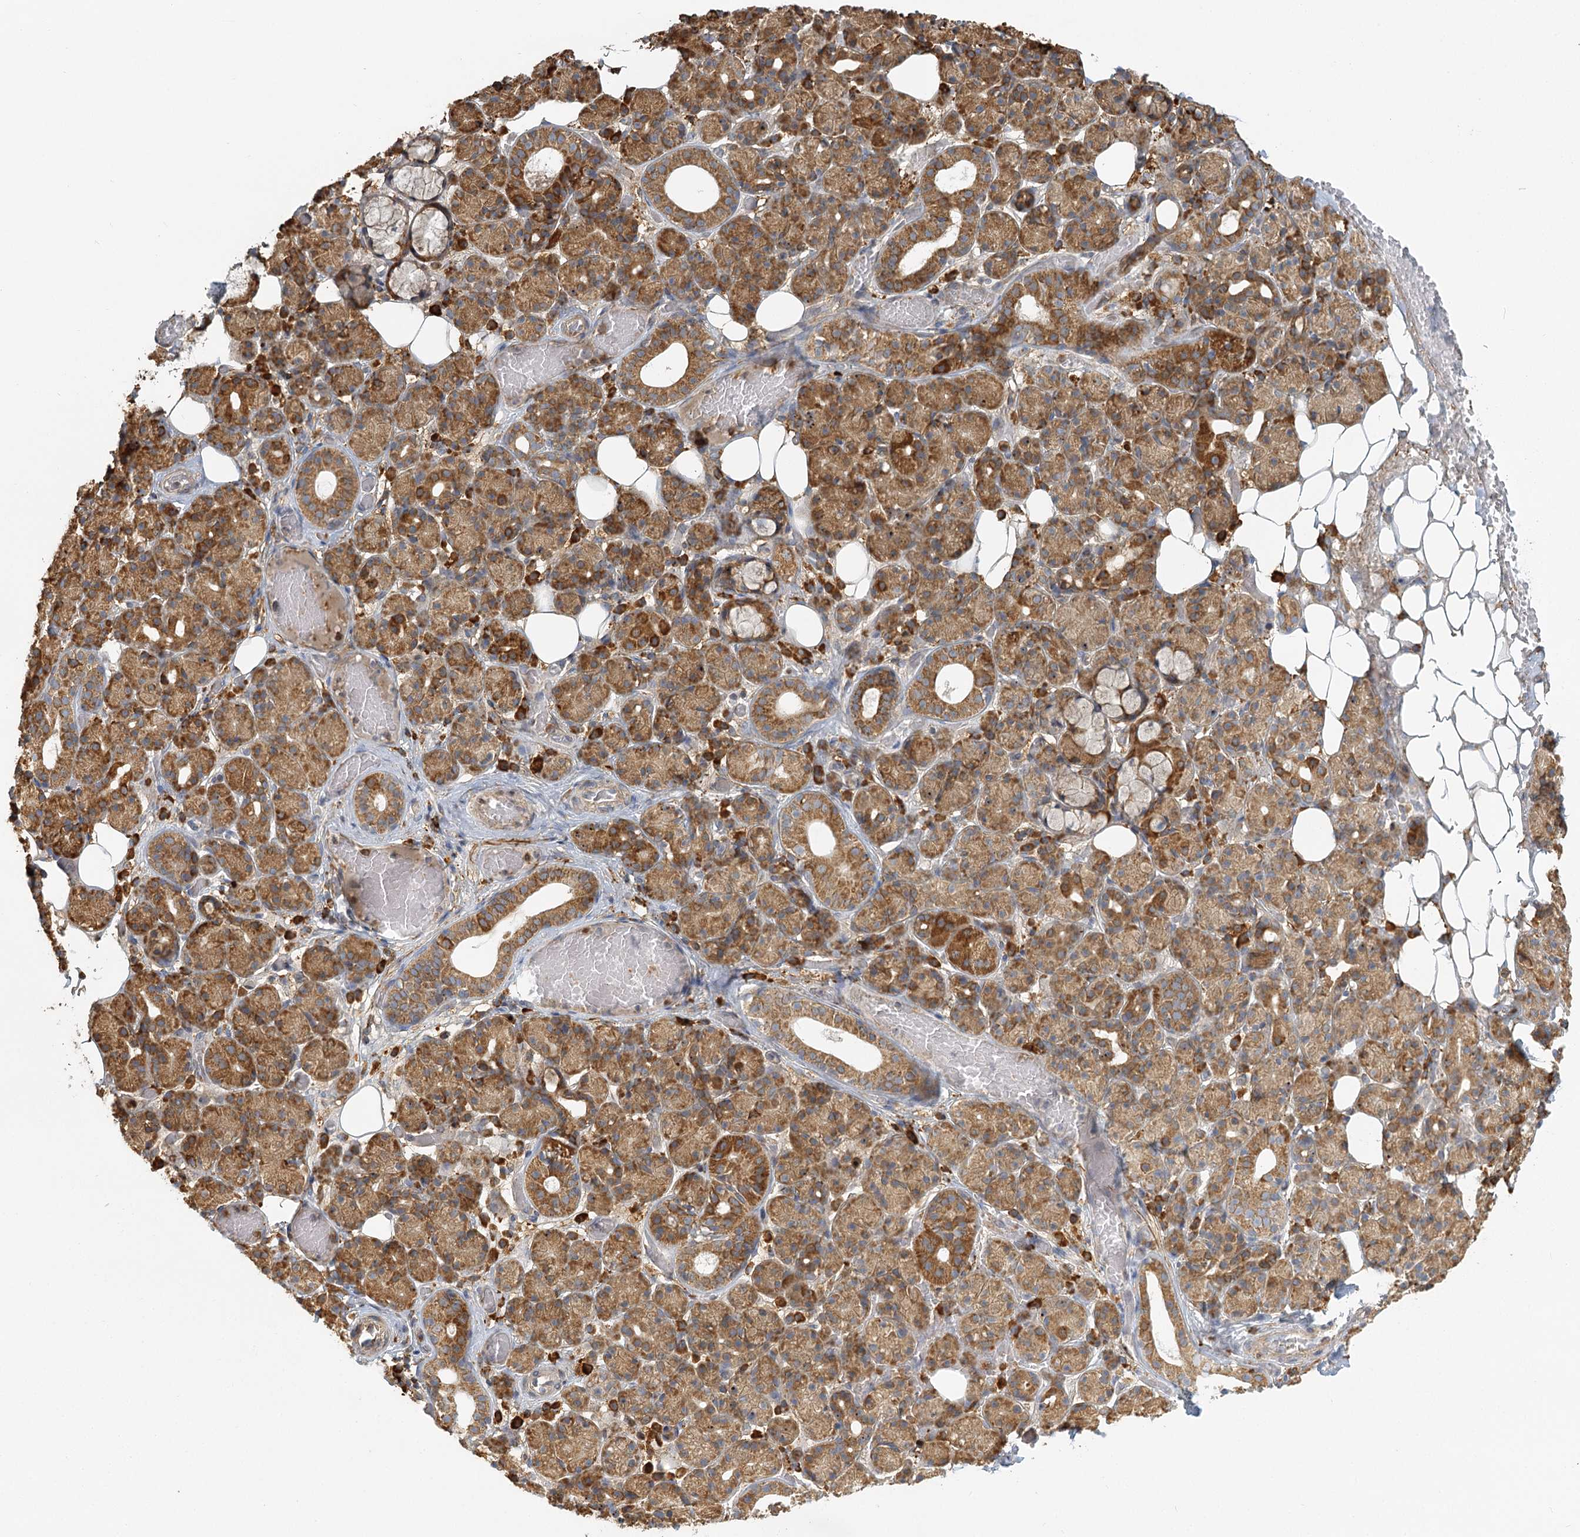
{"staining": {"intensity": "moderate", "quantity": ">75%", "location": "cytoplasmic/membranous"}, "tissue": "salivary gland", "cell_type": "Glandular cells", "image_type": "normal", "snomed": [{"axis": "morphology", "description": "Normal tissue, NOS"}, {"axis": "topography", "description": "Salivary gland"}], "caption": "Human salivary gland stained with a brown dye shows moderate cytoplasmic/membranous positive staining in approximately >75% of glandular cells.", "gene": "TAS1R1", "patient": {"sex": "male", "age": 63}}